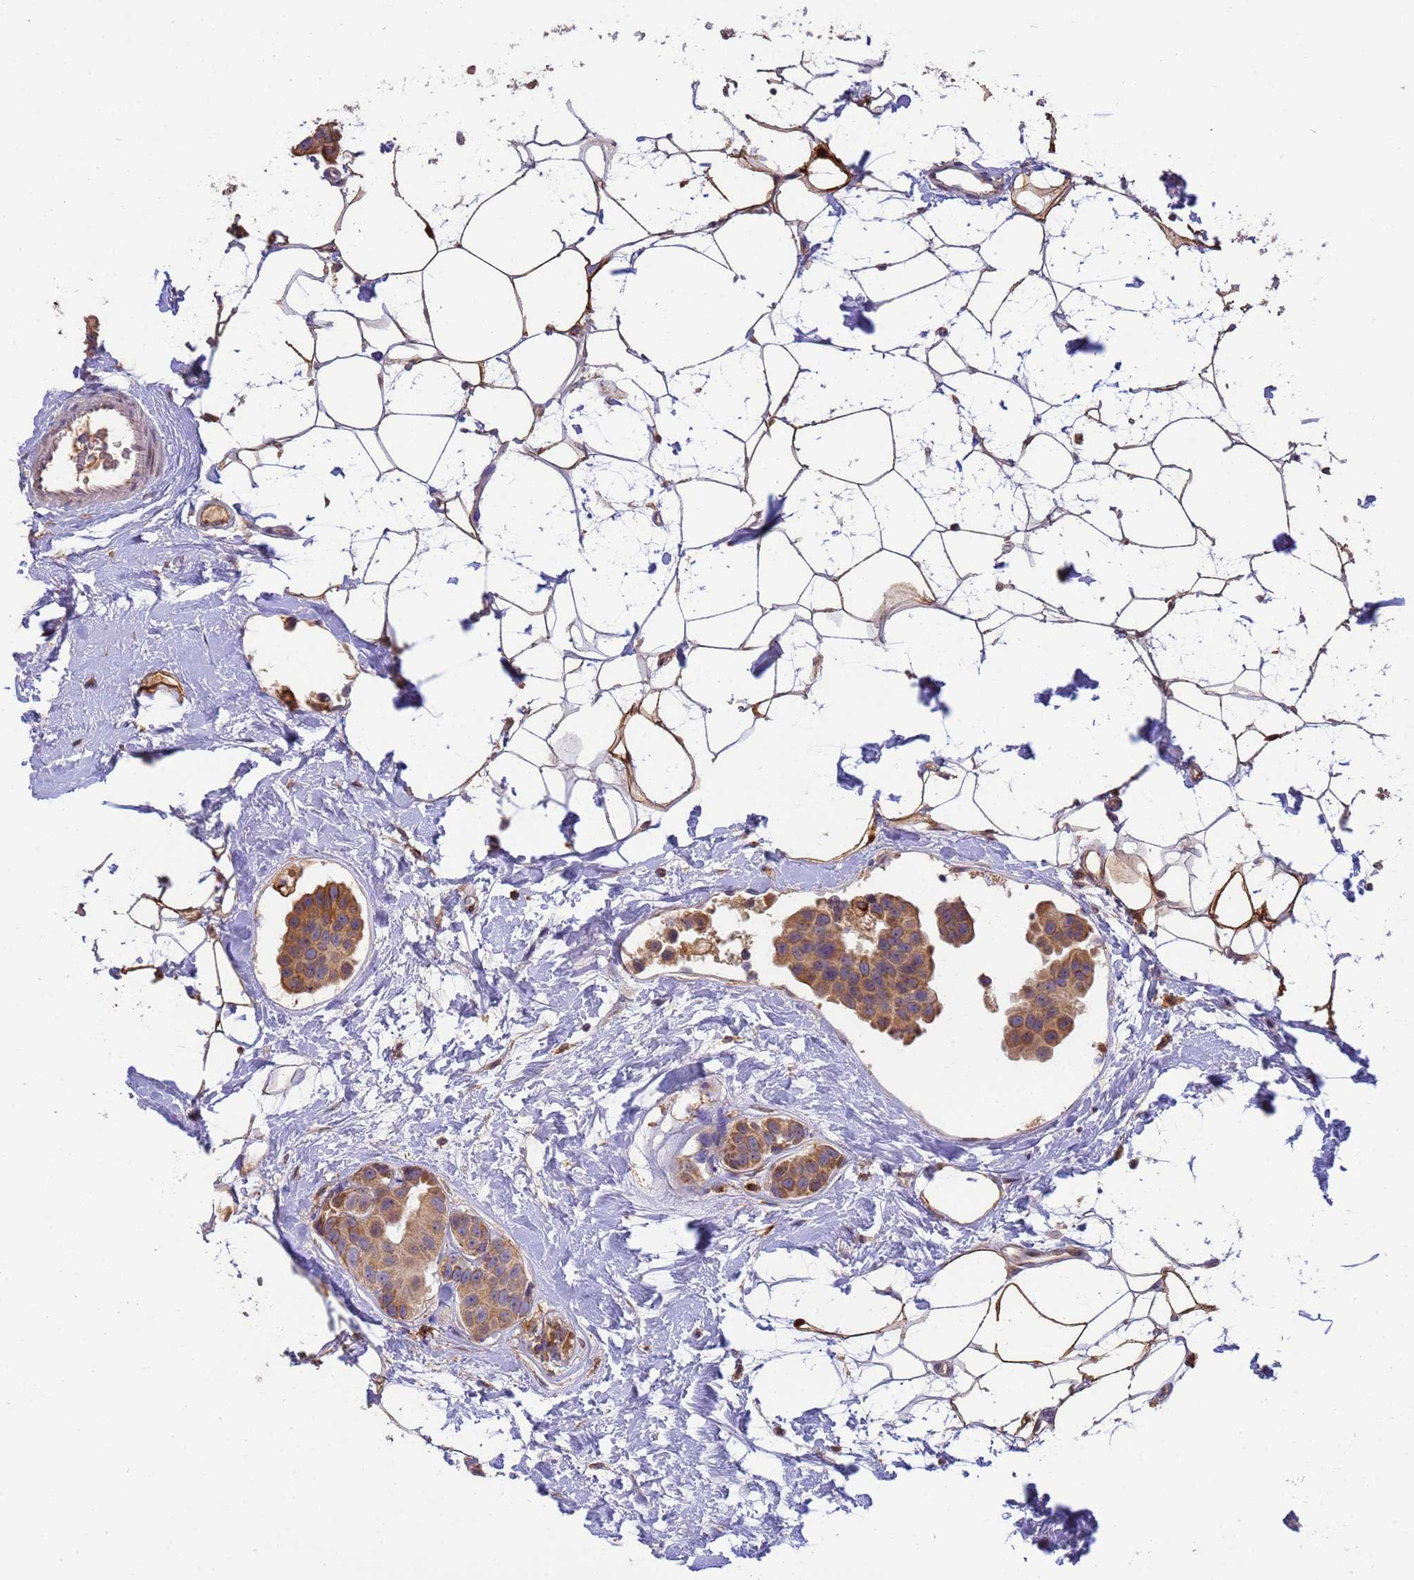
{"staining": {"intensity": "moderate", "quantity": ">75%", "location": "cytoplasmic/membranous"}, "tissue": "breast cancer", "cell_type": "Tumor cells", "image_type": "cancer", "snomed": [{"axis": "morphology", "description": "Normal tissue, NOS"}, {"axis": "morphology", "description": "Duct carcinoma"}, {"axis": "topography", "description": "Breast"}], "caption": "Breast invasive ductal carcinoma stained for a protein (brown) shows moderate cytoplasmic/membranous positive positivity in approximately >75% of tumor cells.", "gene": "M6PR", "patient": {"sex": "female", "age": 39}}